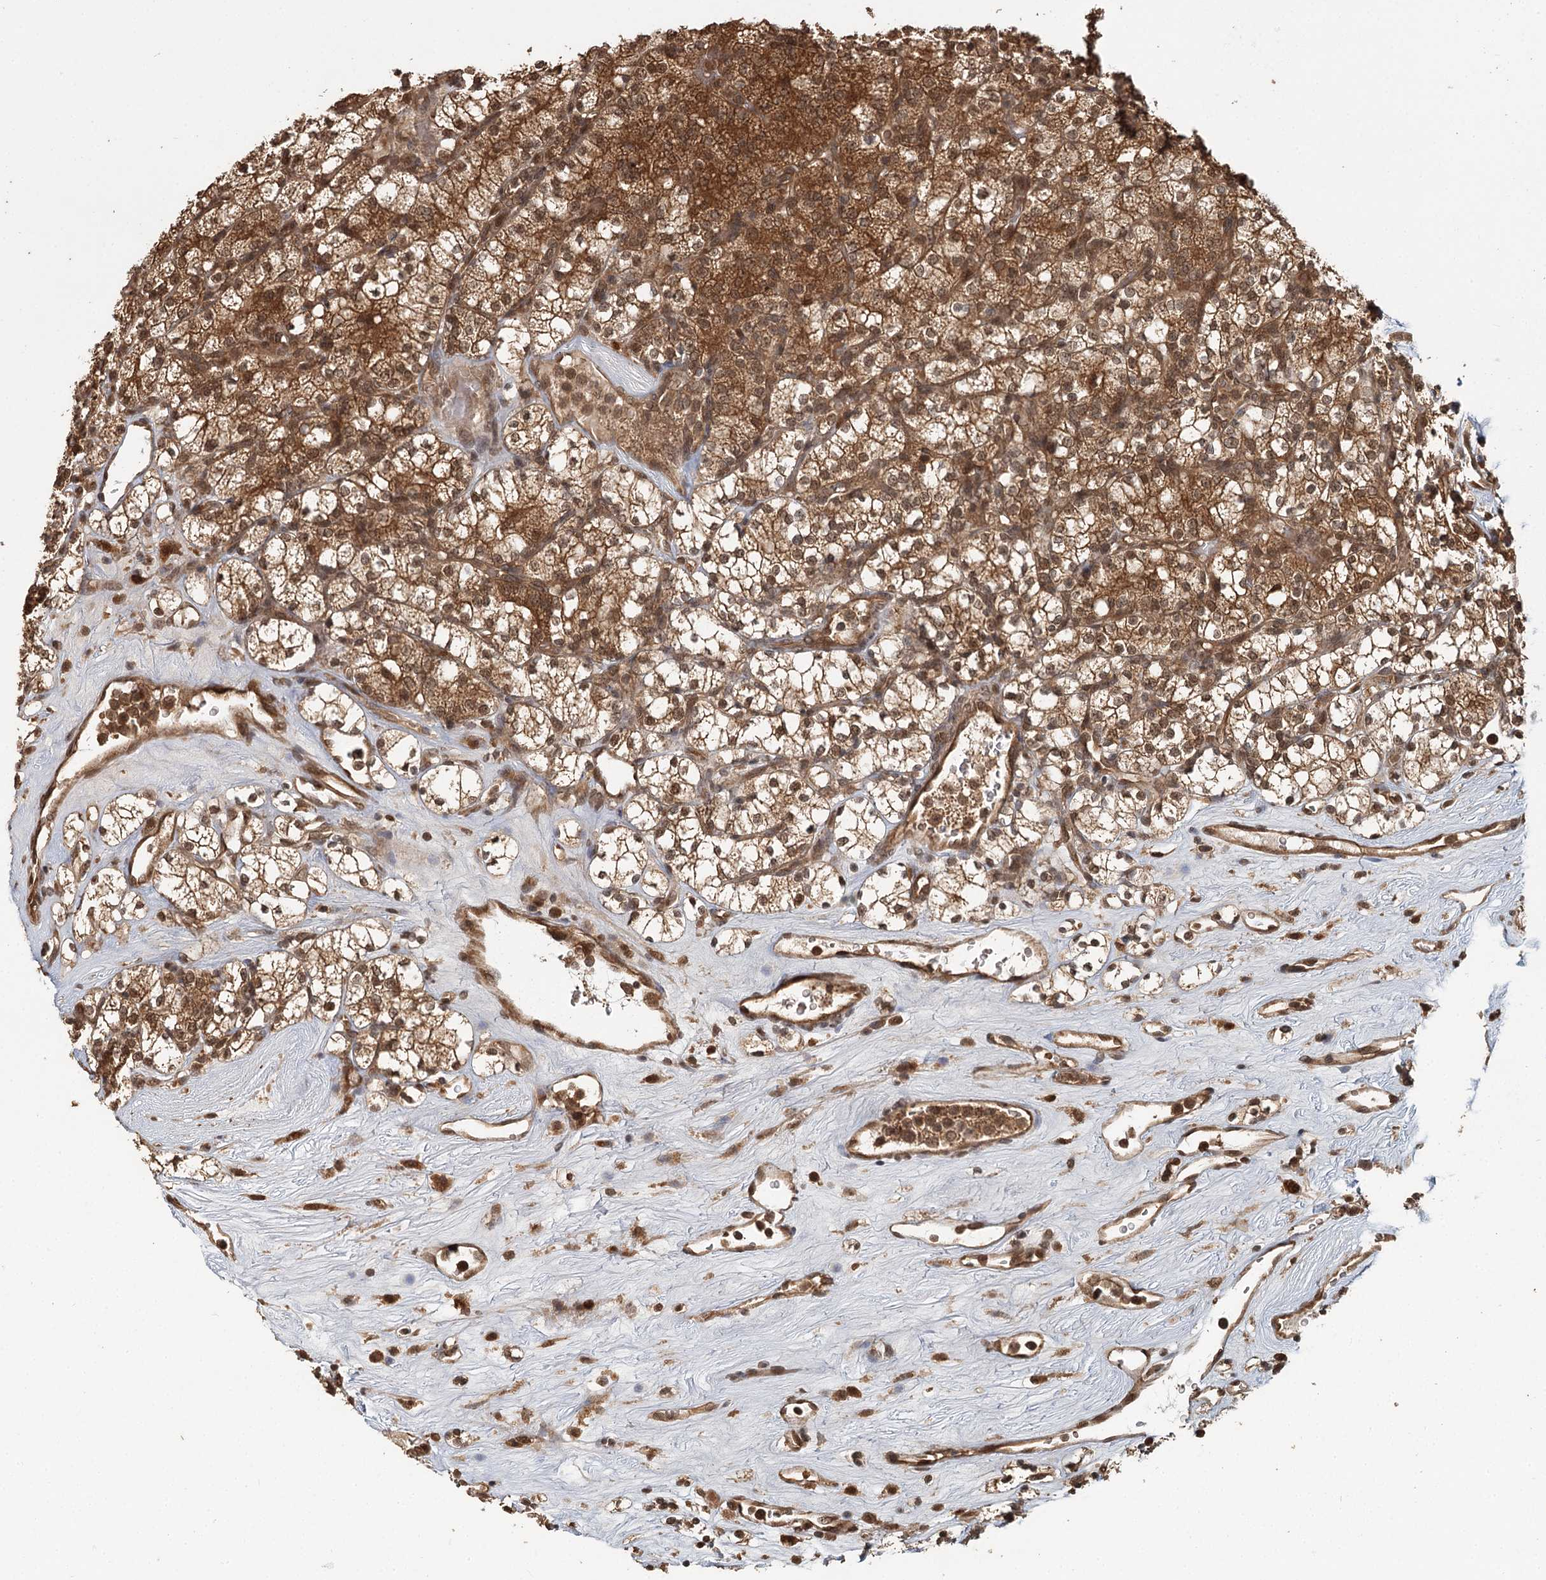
{"staining": {"intensity": "moderate", "quantity": ">75%", "location": "cytoplasmic/membranous,nuclear"}, "tissue": "renal cancer", "cell_type": "Tumor cells", "image_type": "cancer", "snomed": [{"axis": "morphology", "description": "Adenocarcinoma, NOS"}, {"axis": "topography", "description": "Kidney"}], "caption": "The image demonstrates staining of renal adenocarcinoma, revealing moderate cytoplasmic/membranous and nuclear protein positivity (brown color) within tumor cells. The staining was performed using DAB to visualize the protein expression in brown, while the nuclei were stained in blue with hematoxylin (Magnification: 20x).", "gene": "N6AMT1", "patient": {"sex": "male", "age": 77}}